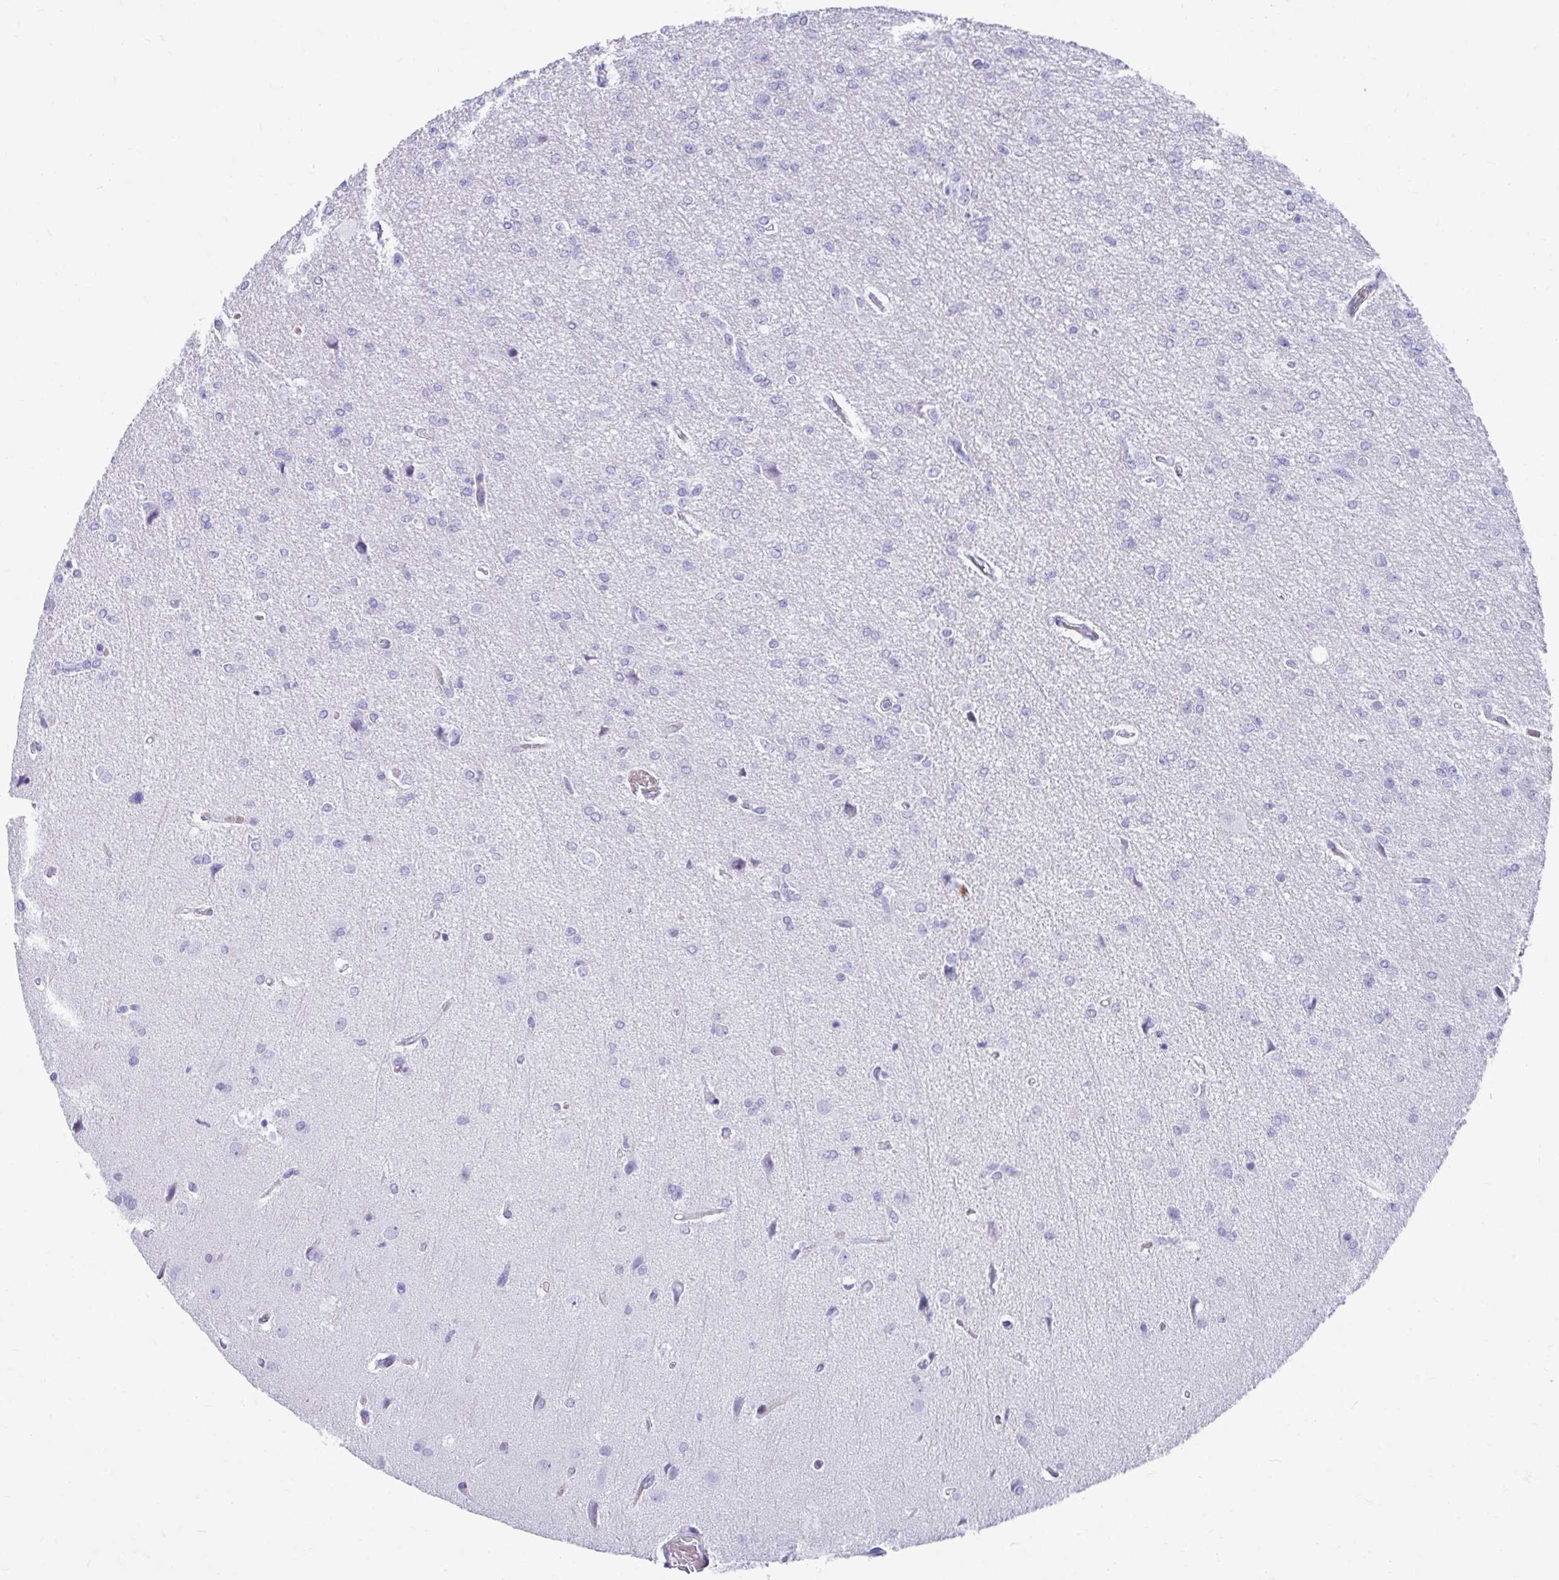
{"staining": {"intensity": "negative", "quantity": "none", "location": "none"}, "tissue": "glioma", "cell_type": "Tumor cells", "image_type": "cancer", "snomed": [{"axis": "morphology", "description": "Glioma, malignant, Low grade"}, {"axis": "topography", "description": "Brain"}], "caption": "The IHC photomicrograph has no significant staining in tumor cells of glioma tissue.", "gene": "CSTB", "patient": {"sex": "male", "age": 26}}